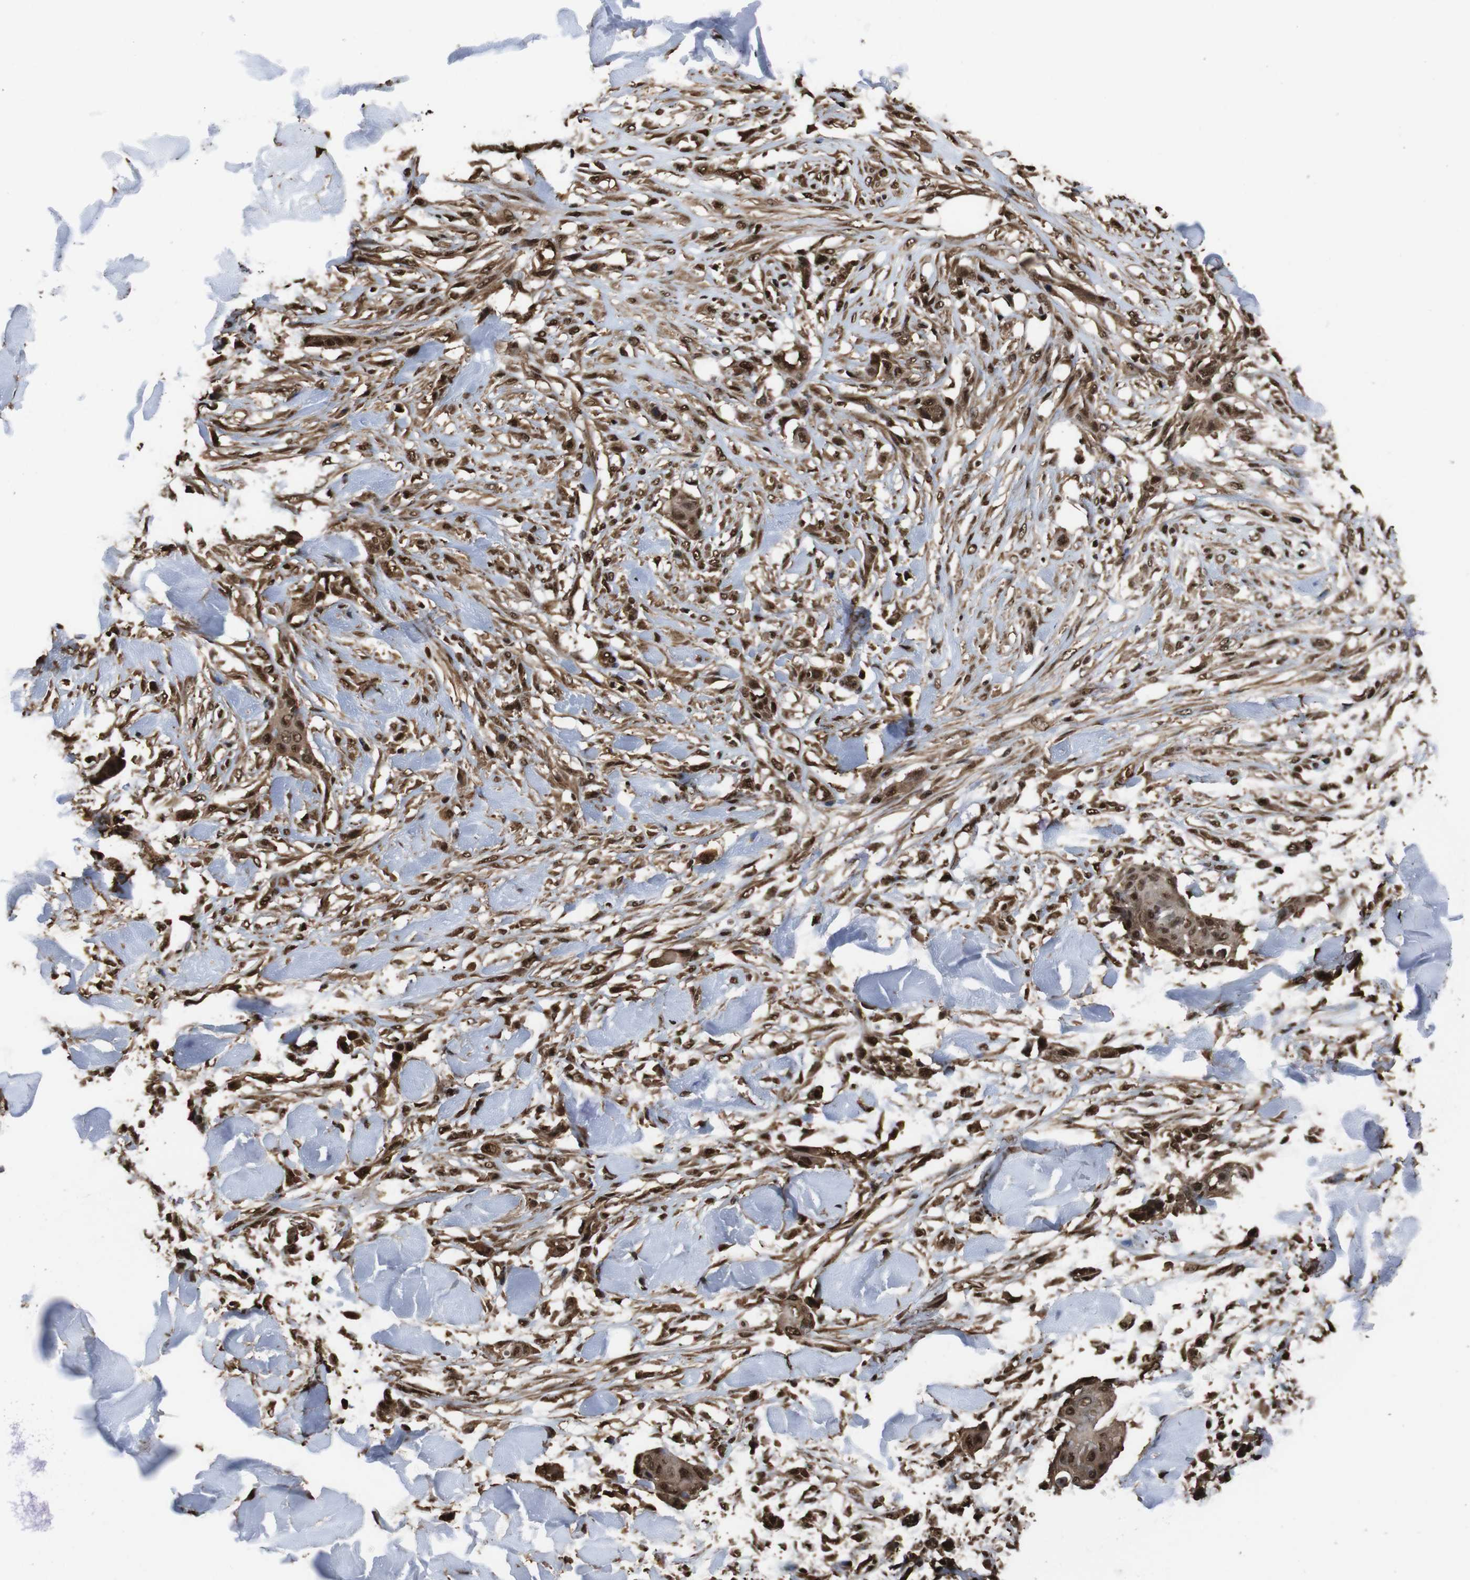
{"staining": {"intensity": "moderate", "quantity": ">75%", "location": "cytoplasmic/membranous,nuclear"}, "tissue": "skin cancer", "cell_type": "Tumor cells", "image_type": "cancer", "snomed": [{"axis": "morphology", "description": "Squamous cell carcinoma, NOS"}, {"axis": "topography", "description": "Skin"}], "caption": "The micrograph reveals staining of squamous cell carcinoma (skin), revealing moderate cytoplasmic/membranous and nuclear protein staining (brown color) within tumor cells.", "gene": "VCP", "patient": {"sex": "female", "age": 59}}